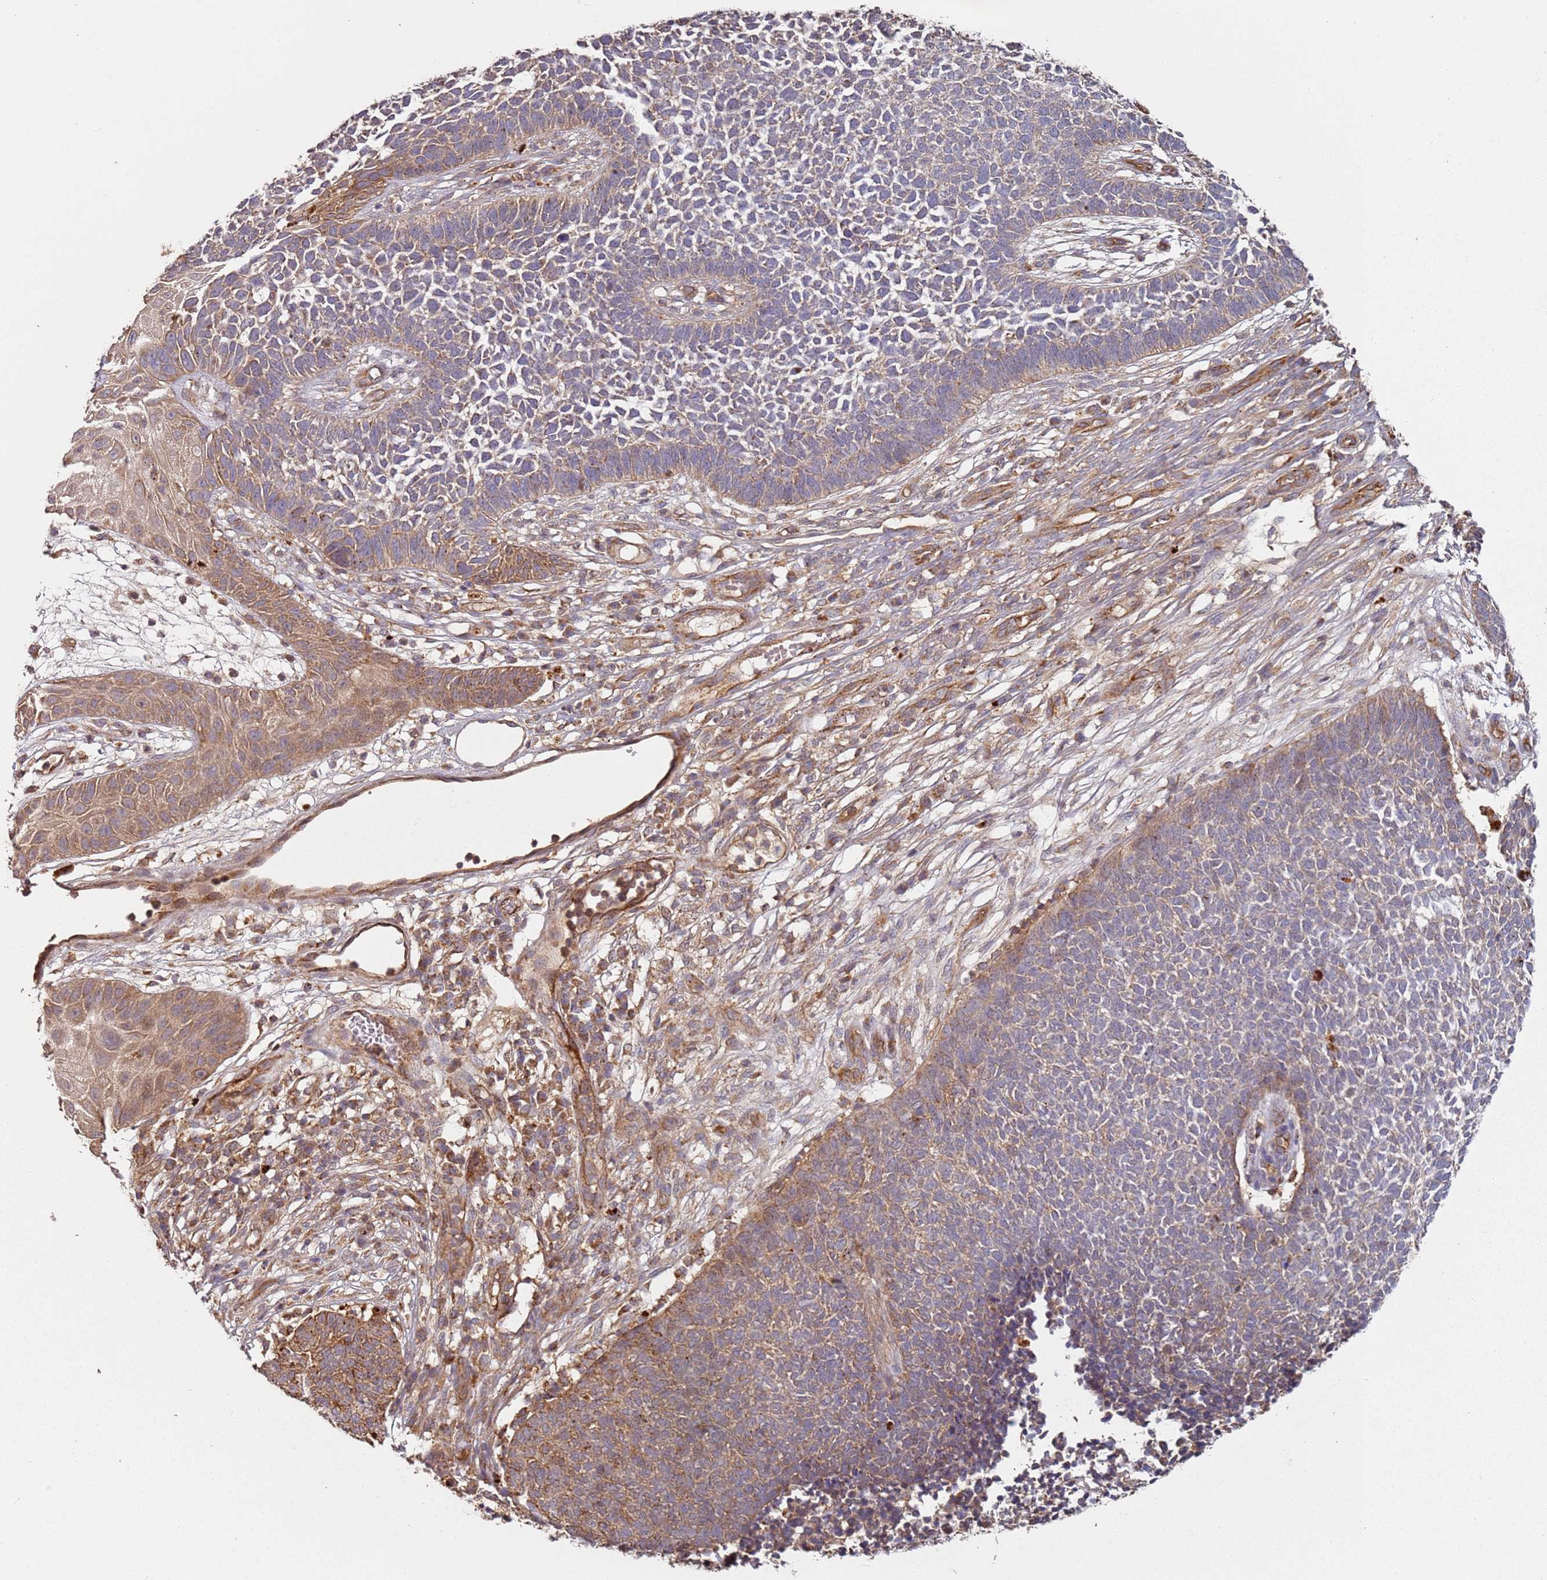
{"staining": {"intensity": "moderate", "quantity": "<25%", "location": "cytoplasmic/membranous"}, "tissue": "skin cancer", "cell_type": "Tumor cells", "image_type": "cancer", "snomed": [{"axis": "morphology", "description": "Basal cell carcinoma"}, {"axis": "topography", "description": "Skin"}], "caption": "IHC of skin cancer exhibits low levels of moderate cytoplasmic/membranous positivity in about <25% of tumor cells.", "gene": "SCGB2B2", "patient": {"sex": "female", "age": 84}}